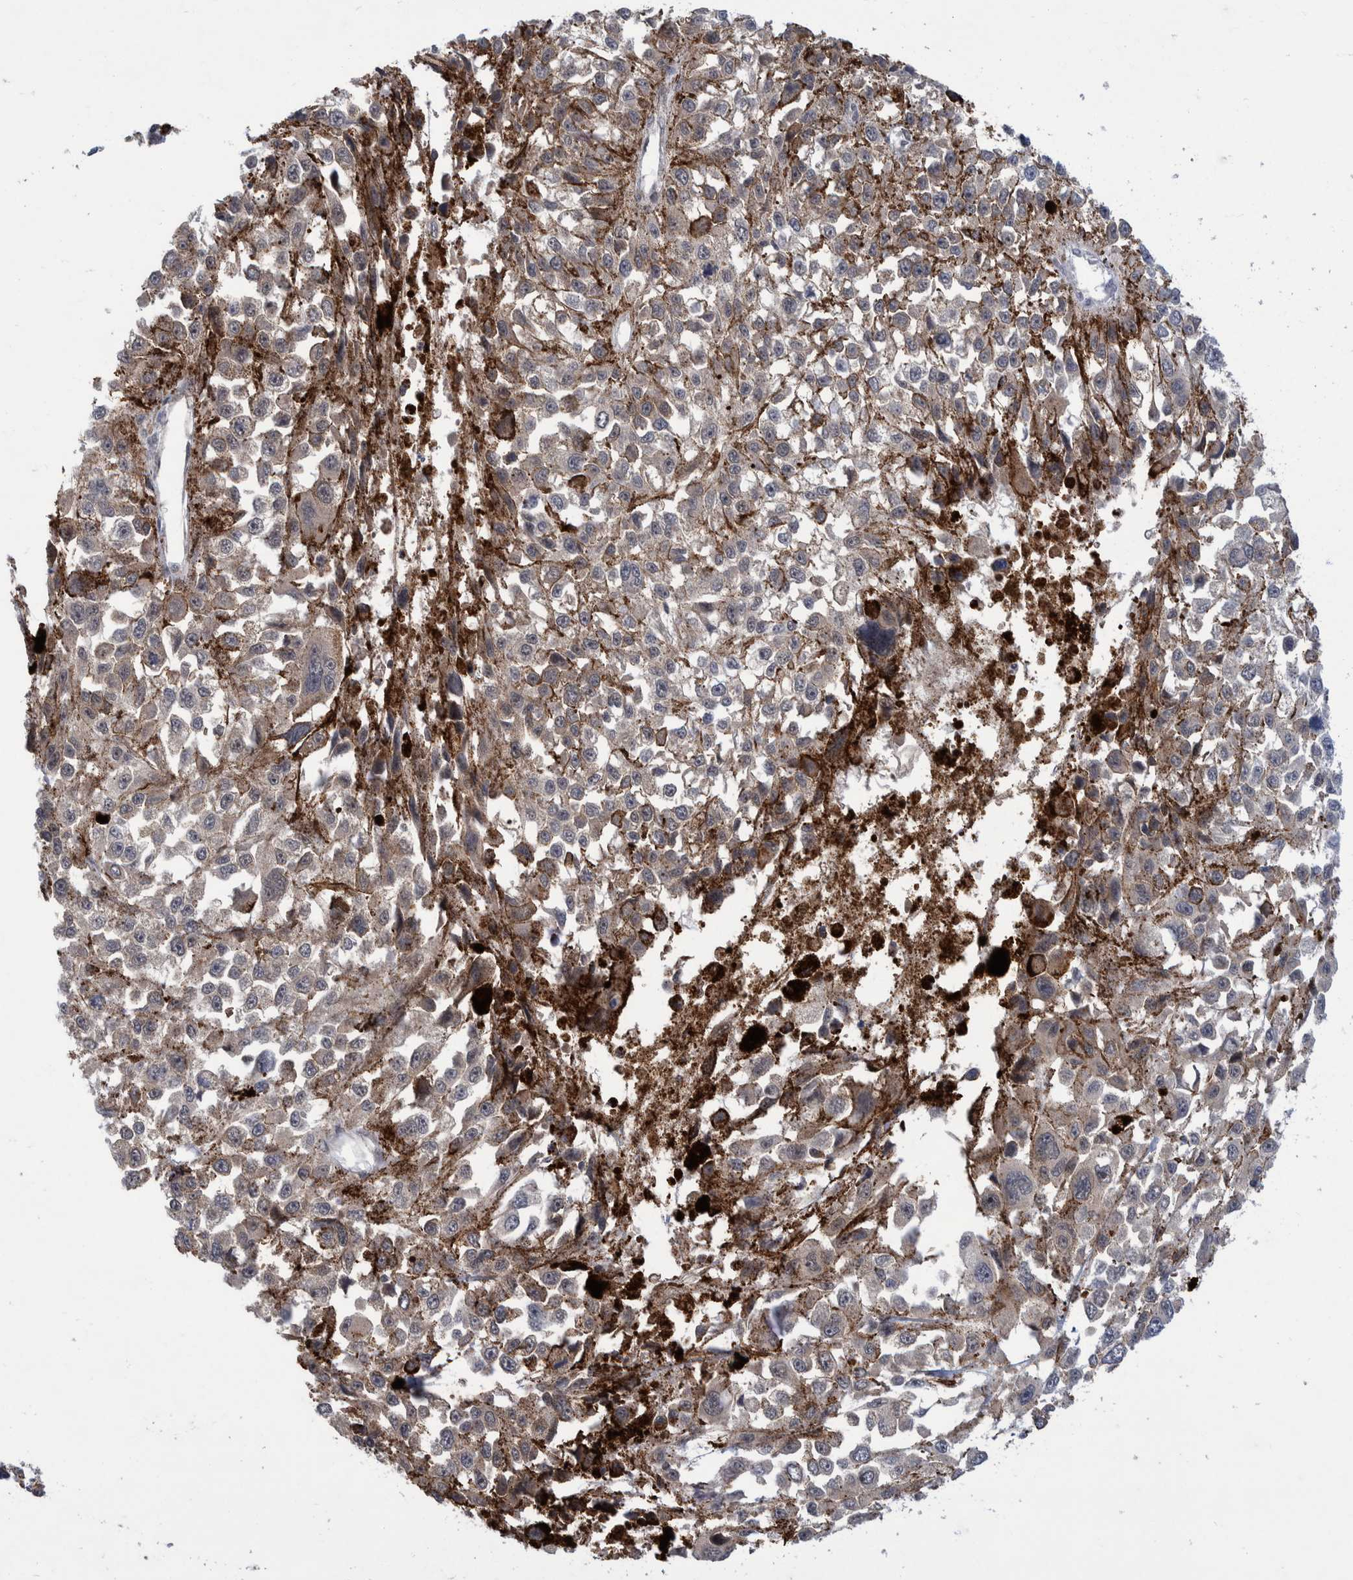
{"staining": {"intensity": "weak", "quantity": "<25%", "location": "cytoplasmic/membranous,nuclear"}, "tissue": "melanoma", "cell_type": "Tumor cells", "image_type": "cancer", "snomed": [{"axis": "morphology", "description": "Malignant melanoma, Metastatic site"}, {"axis": "topography", "description": "Lymph node"}], "caption": "IHC of human melanoma displays no staining in tumor cells.", "gene": "PLPBP", "patient": {"sex": "male", "age": 59}}